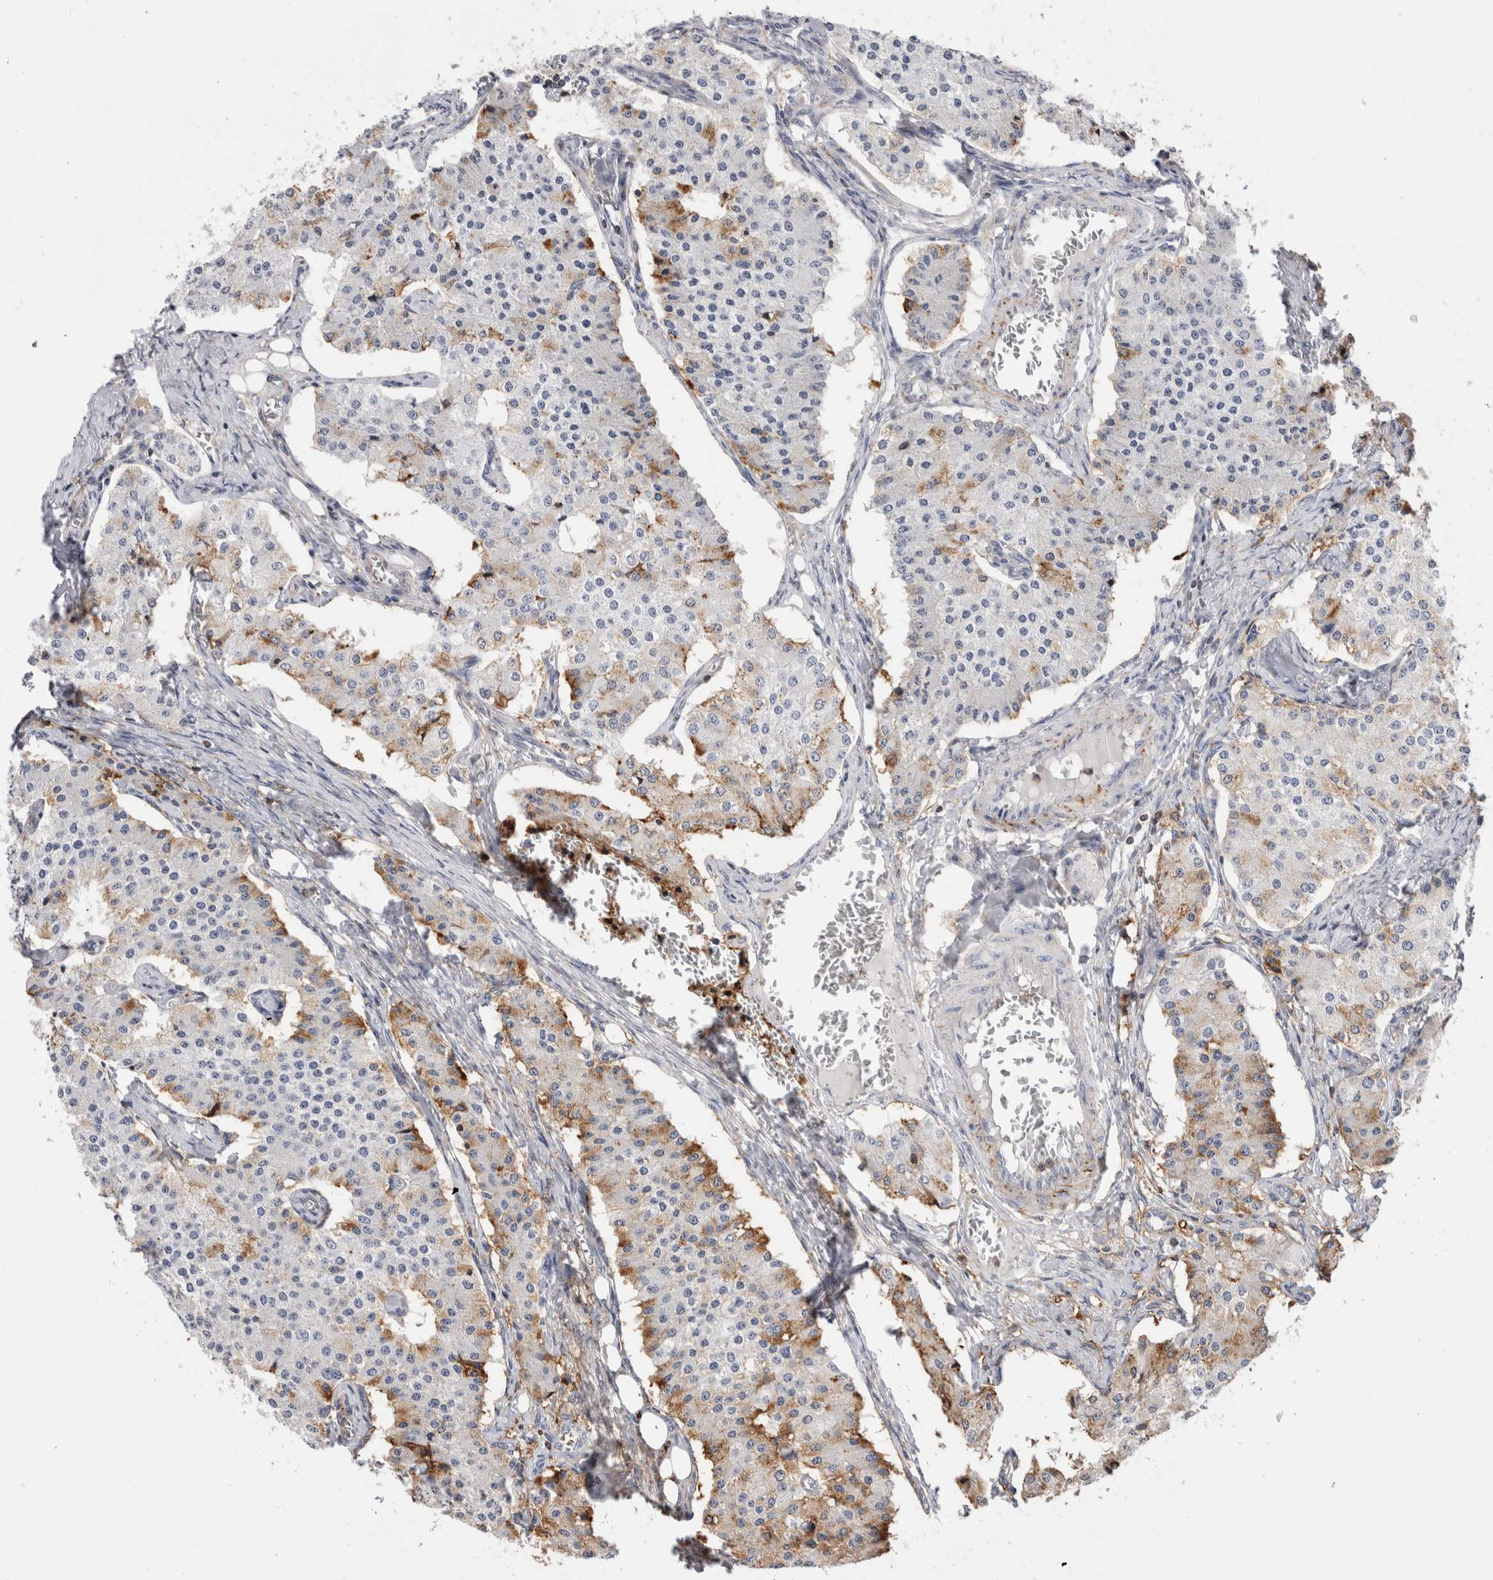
{"staining": {"intensity": "moderate", "quantity": "<25%", "location": "cytoplasmic/membranous"}, "tissue": "carcinoid", "cell_type": "Tumor cells", "image_type": "cancer", "snomed": [{"axis": "morphology", "description": "Carcinoid, malignant, NOS"}, {"axis": "topography", "description": "Colon"}], "caption": "Immunohistochemical staining of human malignant carcinoid demonstrates low levels of moderate cytoplasmic/membranous protein expression in about <25% of tumor cells.", "gene": "CCDC88B", "patient": {"sex": "female", "age": 52}}